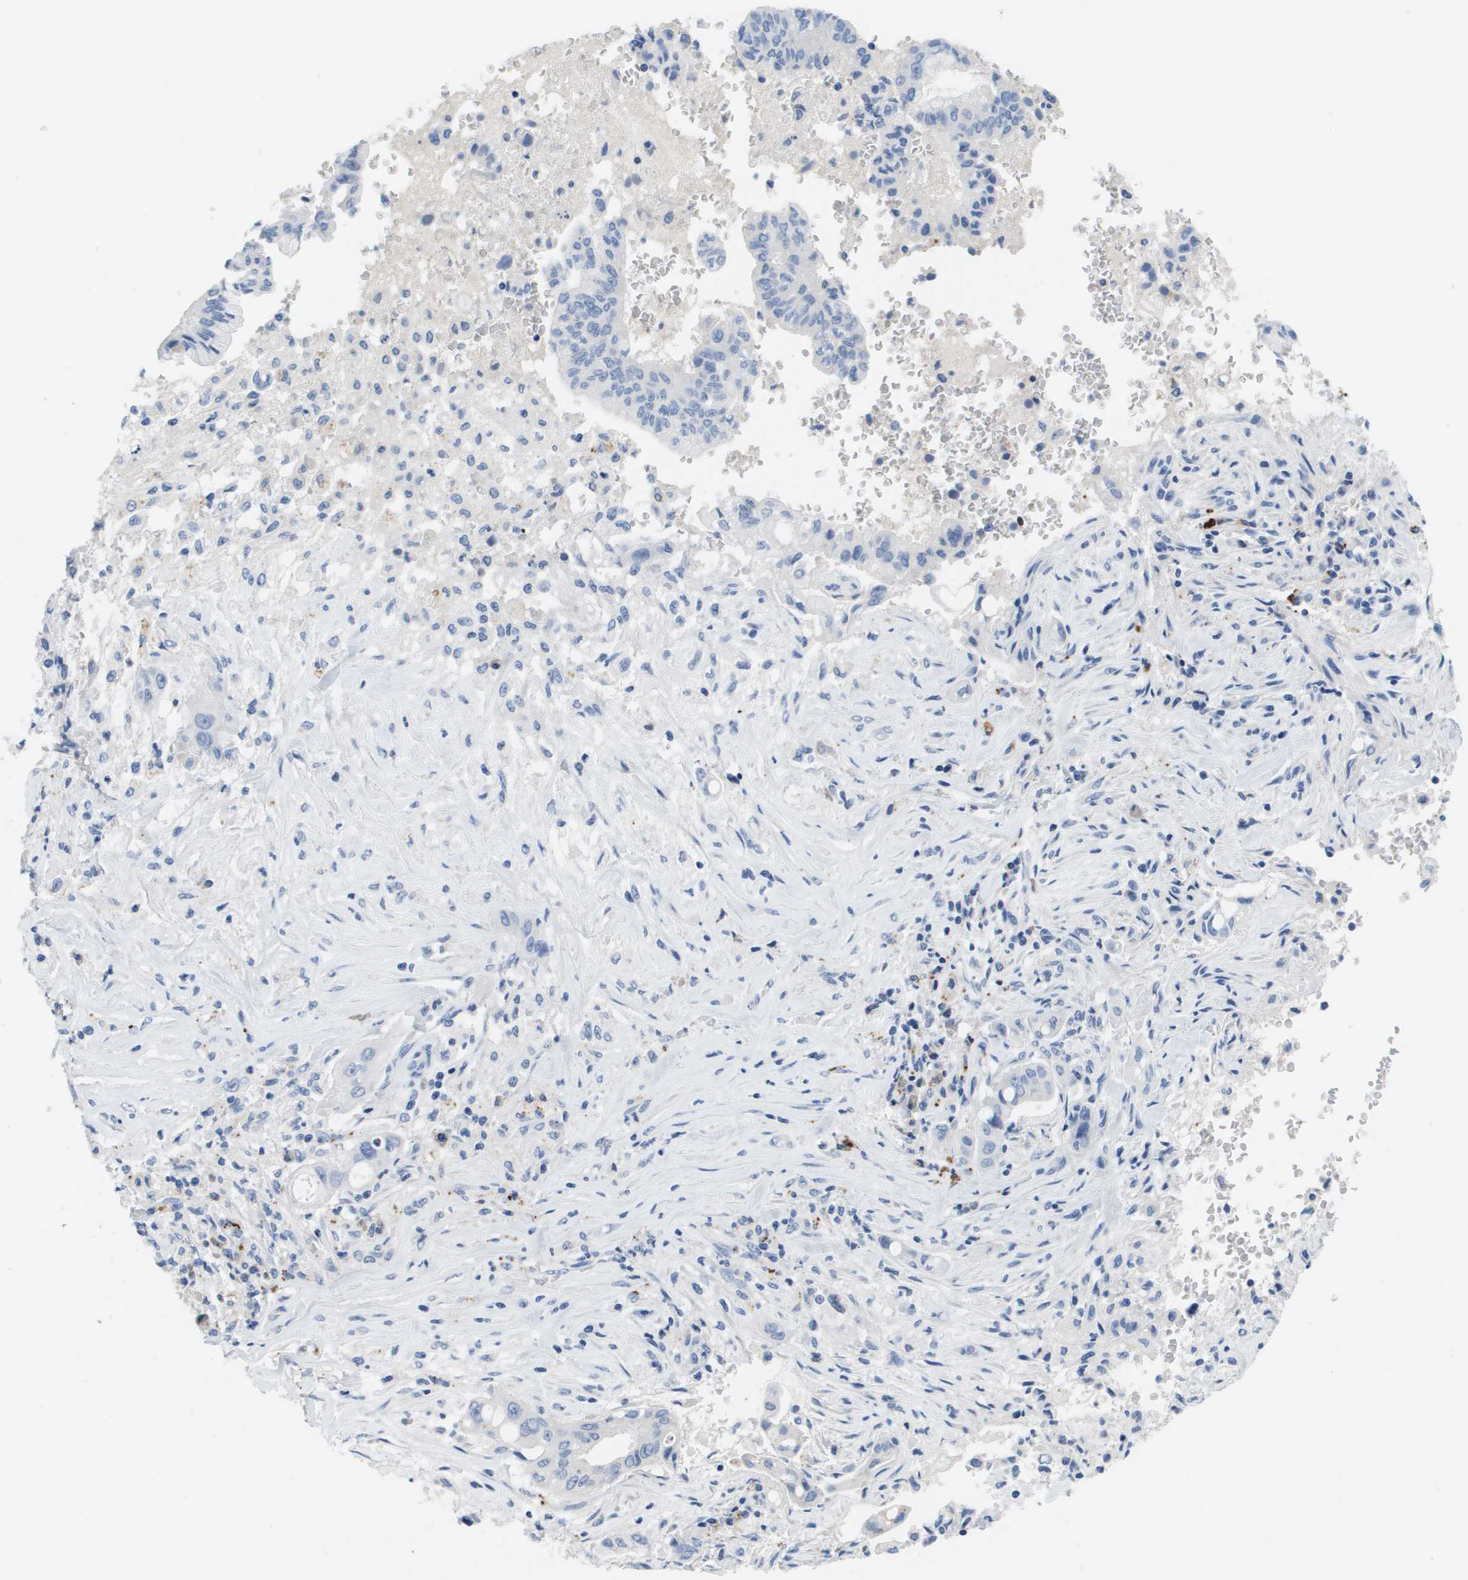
{"staining": {"intensity": "negative", "quantity": "none", "location": "none"}, "tissue": "pancreatic cancer", "cell_type": "Tumor cells", "image_type": "cancer", "snomed": [{"axis": "morphology", "description": "Adenocarcinoma, NOS"}, {"axis": "topography", "description": "Pancreas"}], "caption": "The immunohistochemistry (IHC) histopathology image has no significant positivity in tumor cells of pancreatic cancer tissue. The staining was performed using DAB to visualize the protein expression in brown, while the nuclei were stained in blue with hematoxylin (Magnification: 20x).", "gene": "MS4A1", "patient": {"sex": "female", "age": 73}}